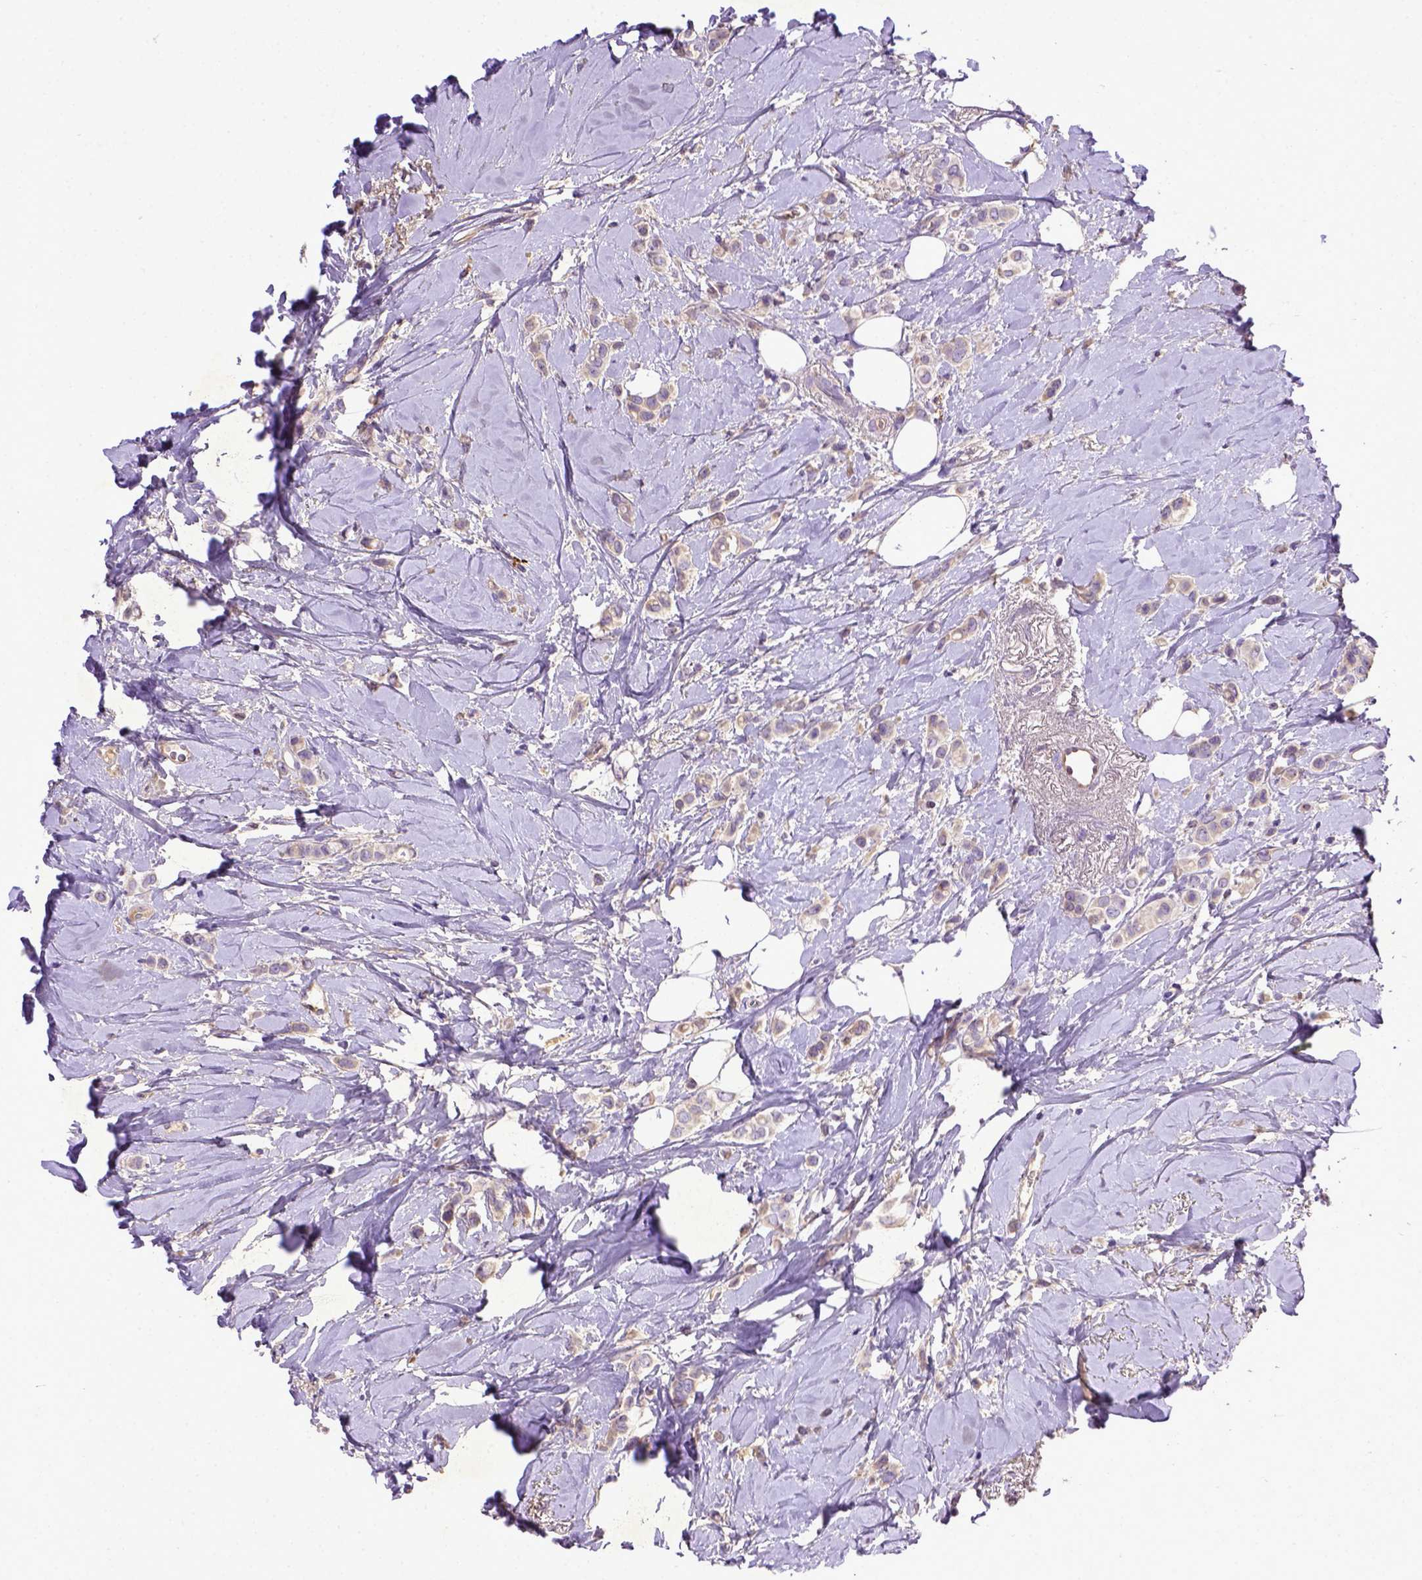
{"staining": {"intensity": "weak", "quantity": "25%-75%", "location": "cytoplasmic/membranous"}, "tissue": "breast cancer", "cell_type": "Tumor cells", "image_type": "cancer", "snomed": [{"axis": "morphology", "description": "Lobular carcinoma"}, {"axis": "topography", "description": "Breast"}], "caption": "IHC (DAB (3,3'-diaminobenzidine)) staining of human breast cancer (lobular carcinoma) exhibits weak cytoplasmic/membranous protein positivity in about 25%-75% of tumor cells. Using DAB (3,3'-diaminobenzidine) (brown) and hematoxylin (blue) stains, captured at high magnification using brightfield microscopy.", "gene": "DEPDC1B", "patient": {"sex": "female", "age": 66}}